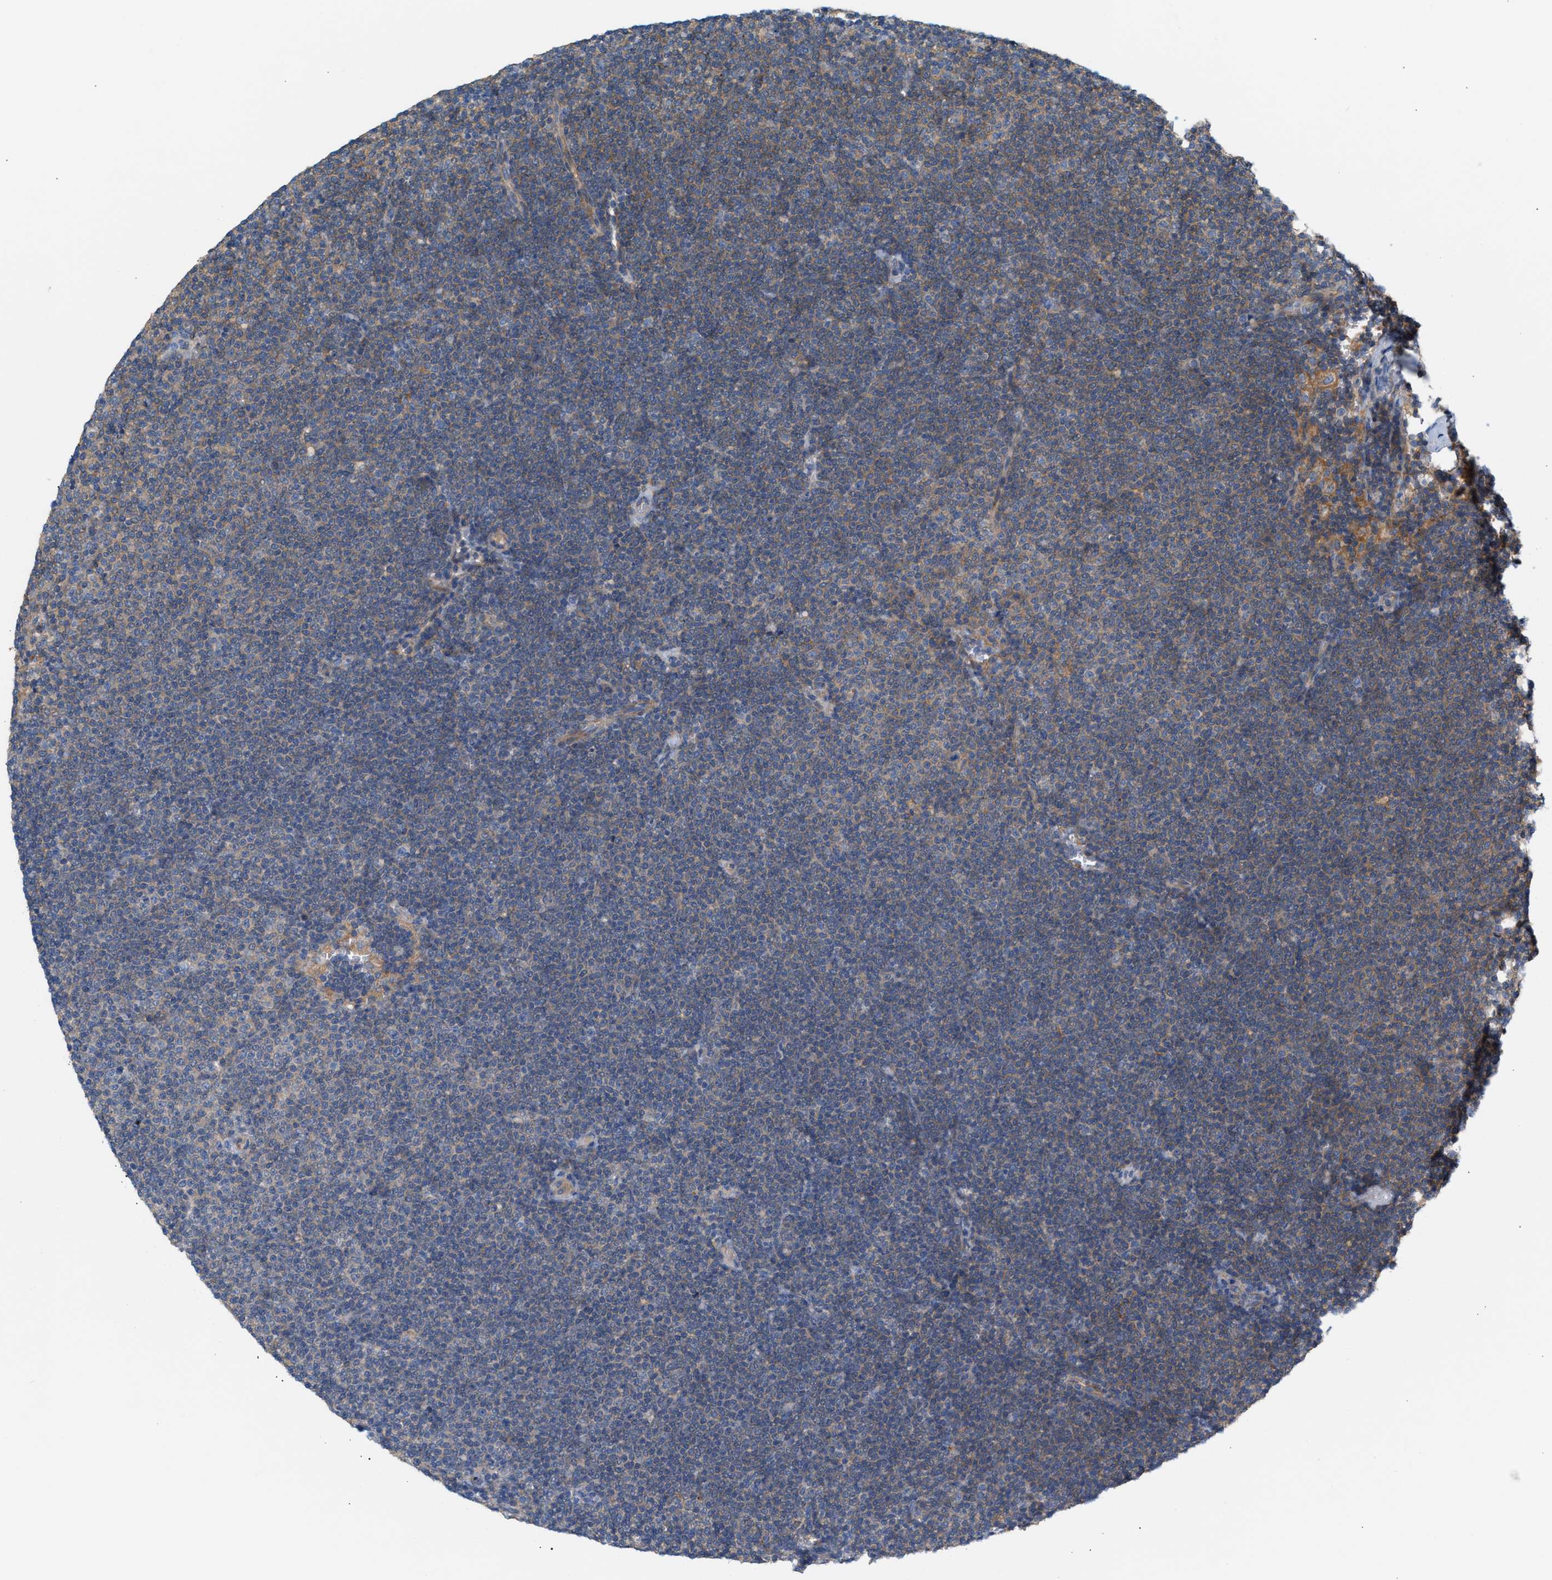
{"staining": {"intensity": "weak", "quantity": "<25%", "location": "cytoplasmic/membranous"}, "tissue": "lymphoma", "cell_type": "Tumor cells", "image_type": "cancer", "snomed": [{"axis": "morphology", "description": "Malignant lymphoma, non-Hodgkin's type, Low grade"}, {"axis": "topography", "description": "Lymph node"}], "caption": "IHC of lymphoma displays no positivity in tumor cells.", "gene": "LRCH1", "patient": {"sex": "female", "age": 53}}